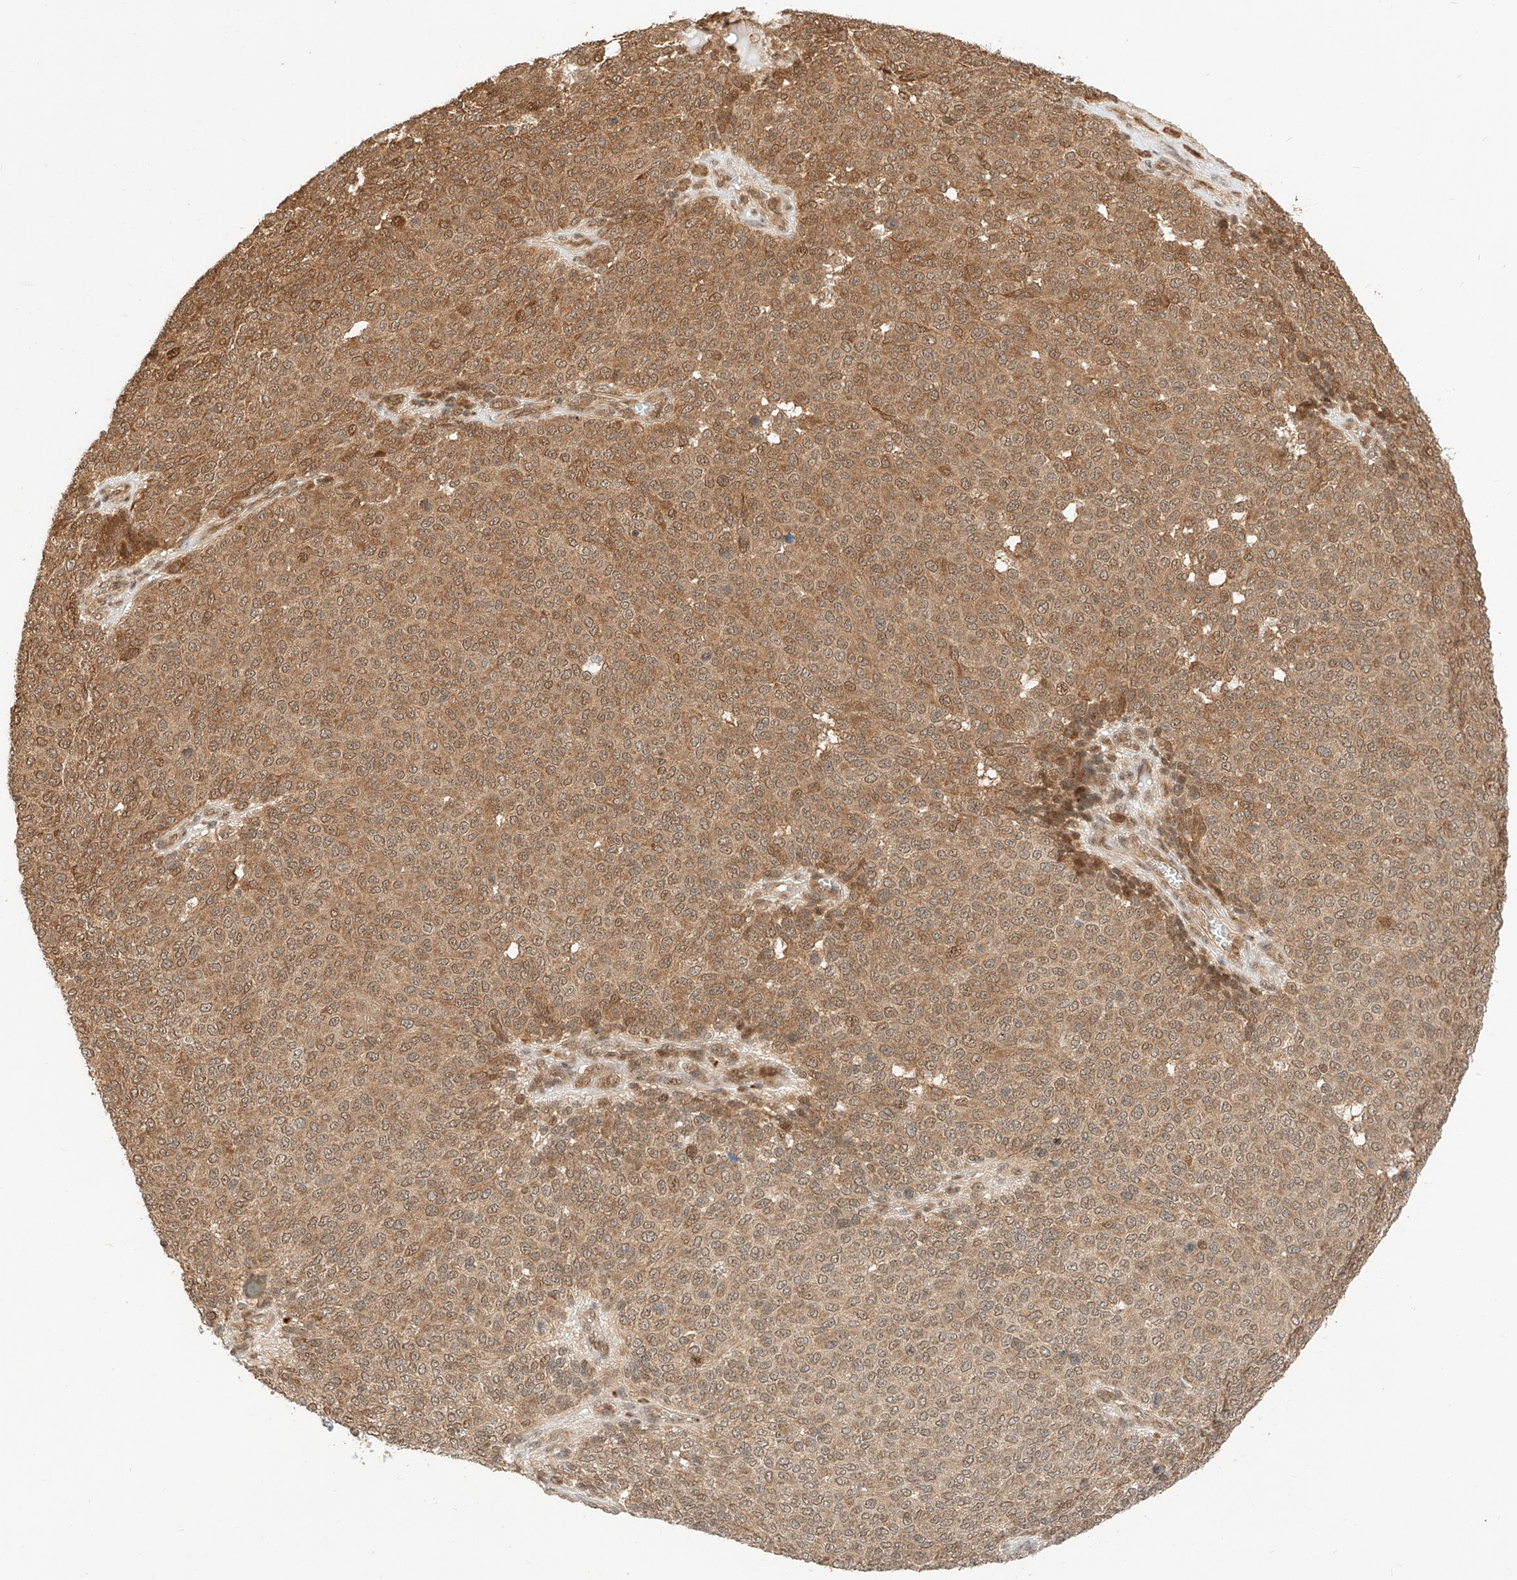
{"staining": {"intensity": "moderate", "quantity": ">75%", "location": "cytoplasmic/membranous"}, "tissue": "melanoma", "cell_type": "Tumor cells", "image_type": "cancer", "snomed": [{"axis": "morphology", "description": "Malignant melanoma, NOS"}, {"axis": "topography", "description": "Skin"}], "caption": "Melanoma tissue shows moderate cytoplasmic/membranous positivity in about >75% of tumor cells", "gene": "EIF4H", "patient": {"sex": "male", "age": 49}}